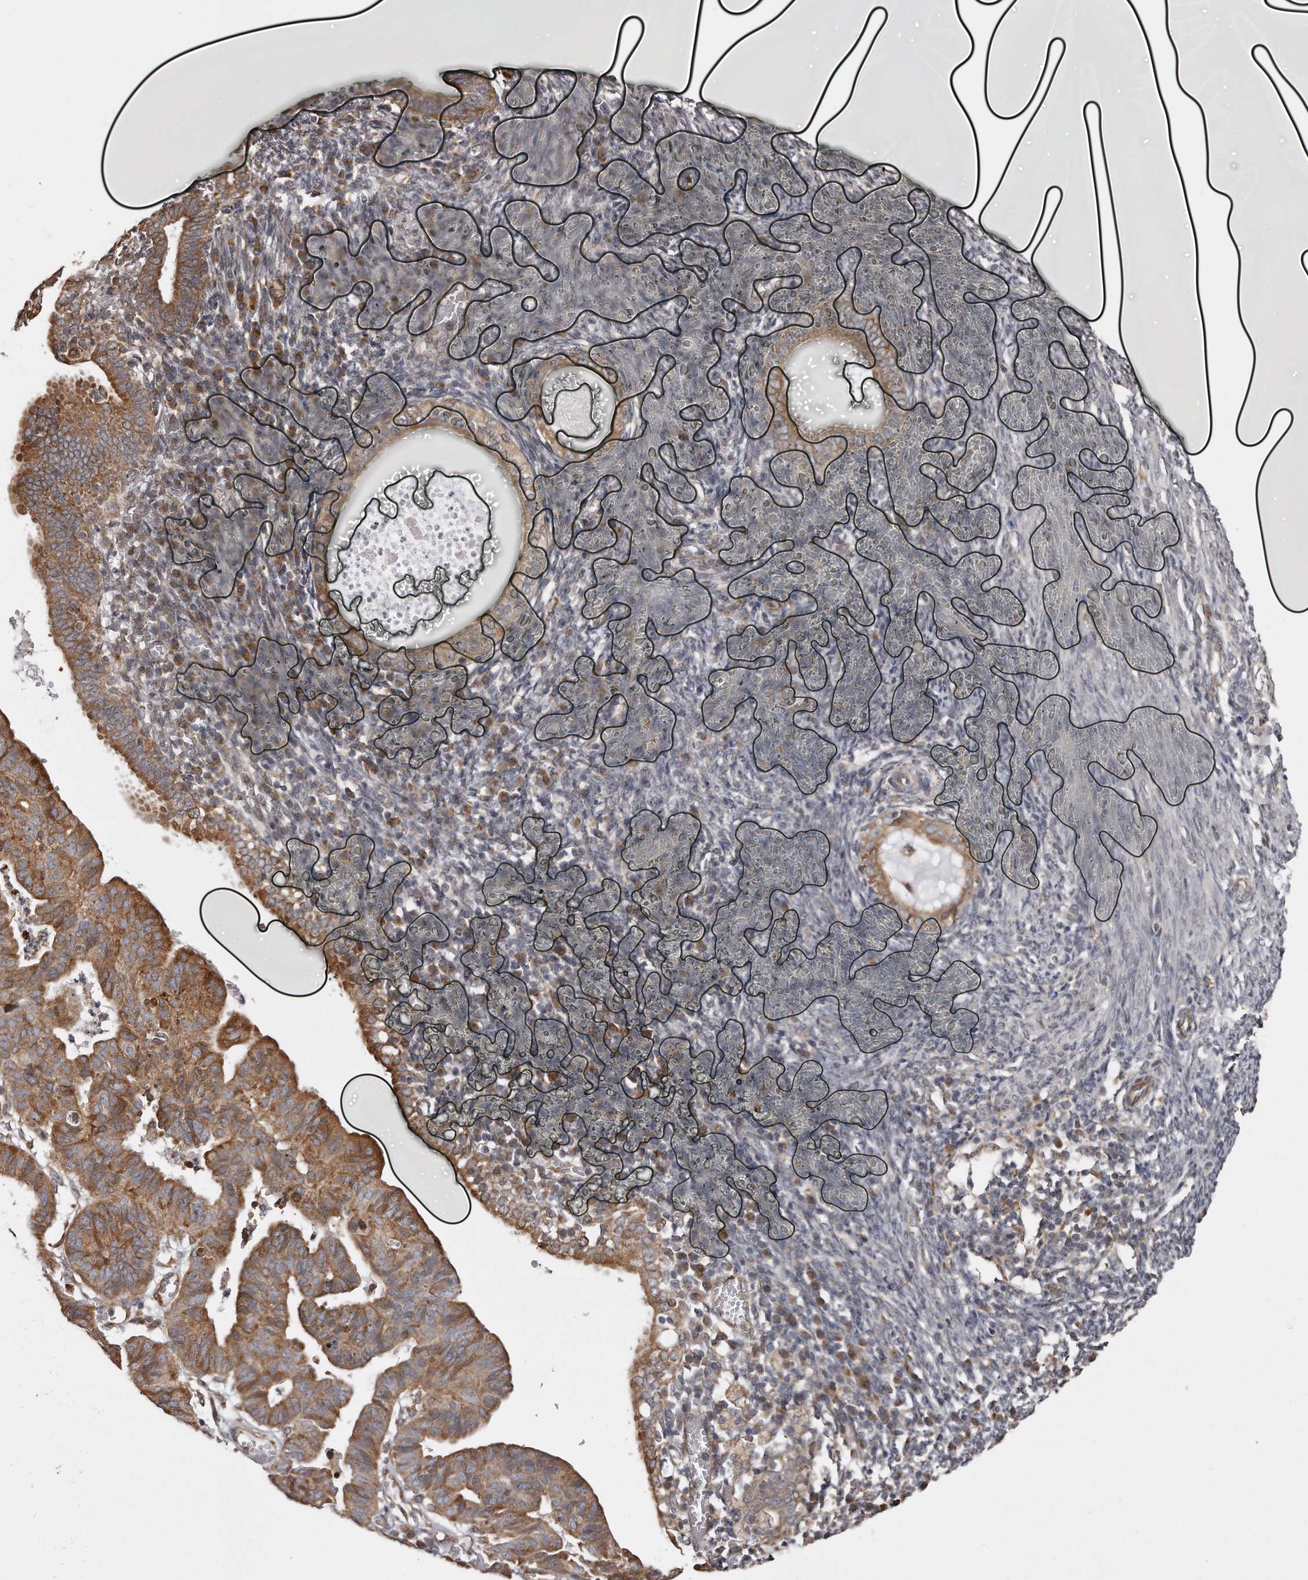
{"staining": {"intensity": "moderate", "quantity": ">75%", "location": "cytoplasmic/membranous"}, "tissue": "endometrial cancer", "cell_type": "Tumor cells", "image_type": "cancer", "snomed": [{"axis": "morphology", "description": "Adenocarcinoma, NOS"}, {"axis": "topography", "description": "Uterus"}], "caption": "Immunohistochemistry (IHC) photomicrograph of endometrial cancer (adenocarcinoma) stained for a protein (brown), which shows medium levels of moderate cytoplasmic/membranous positivity in about >75% of tumor cells.", "gene": "TRAPPC14", "patient": {"sex": "female", "age": 77}}